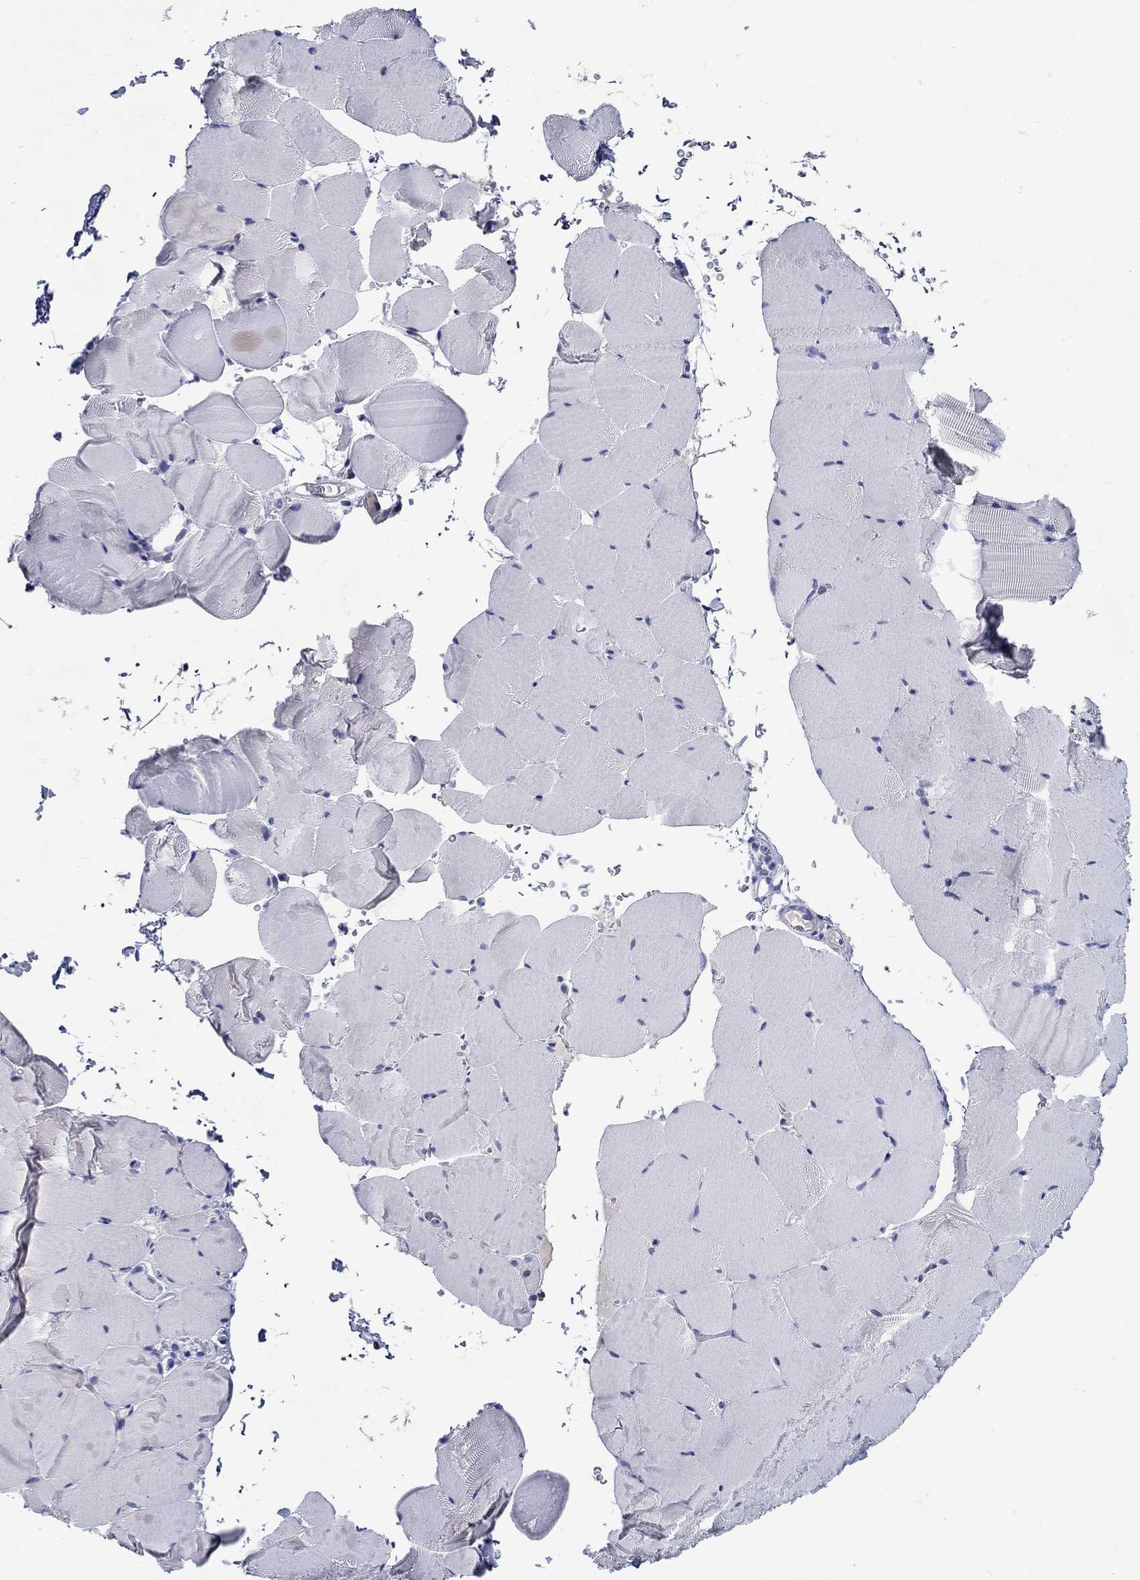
{"staining": {"intensity": "negative", "quantity": "none", "location": "none"}, "tissue": "skeletal muscle", "cell_type": "Myocytes", "image_type": "normal", "snomed": [{"axis": "morphology", "description": "Normal tissue, NOS"}, {"axis": "topography", "description": "Skeletal muscle"}], "caption": "IHC image of unremarkable human skeletal muscle stained for a protein (brown), which shows no positivity in myocytes. Nuclei are stained in blue.", "gene": "MC2R", "patient": {"sex": "female", "age": 37}}